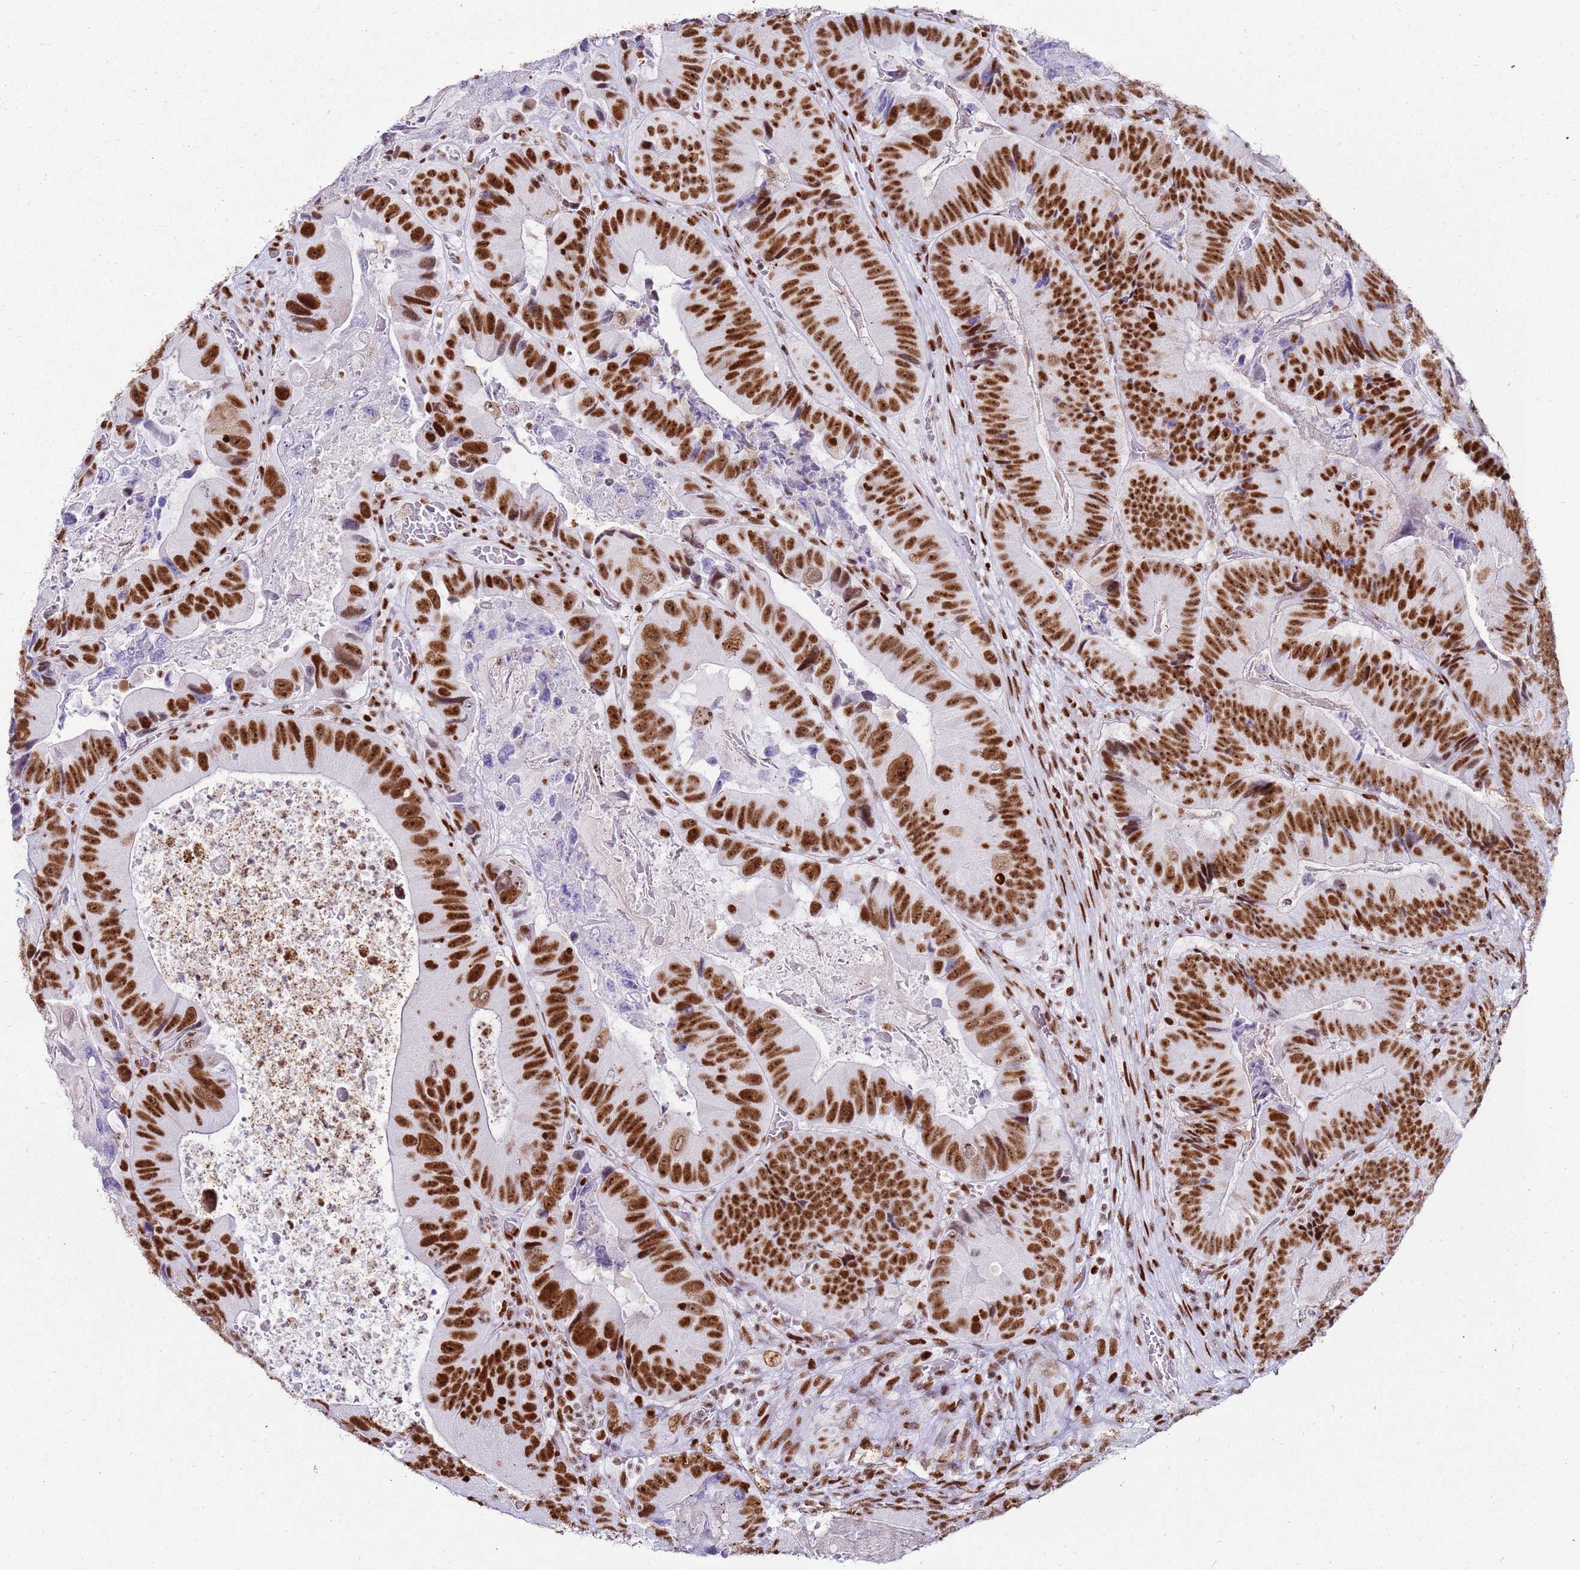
{"staining": {"intensity": "strong", "quantity": ">75%", "location": "nuclear"}, "tissue": "colorectal cancer", "cell_type": "Tumor cells", "image_type": "cancer", "snomed": [{"axis": "morphology", "description": "Adenocarcinoma, NOS"}, {"axis": "topography", "description": "Colon"}], "caption": "IHC (DAB (3,3'-diaminobenzidine)) staining of human colorectal adenocarcinoma demonstrates strong nuclear protein staining in approximately >75% of tumor cells.", "gene": "KPNA4", "patient": {"sex": "female", "age": 86}}